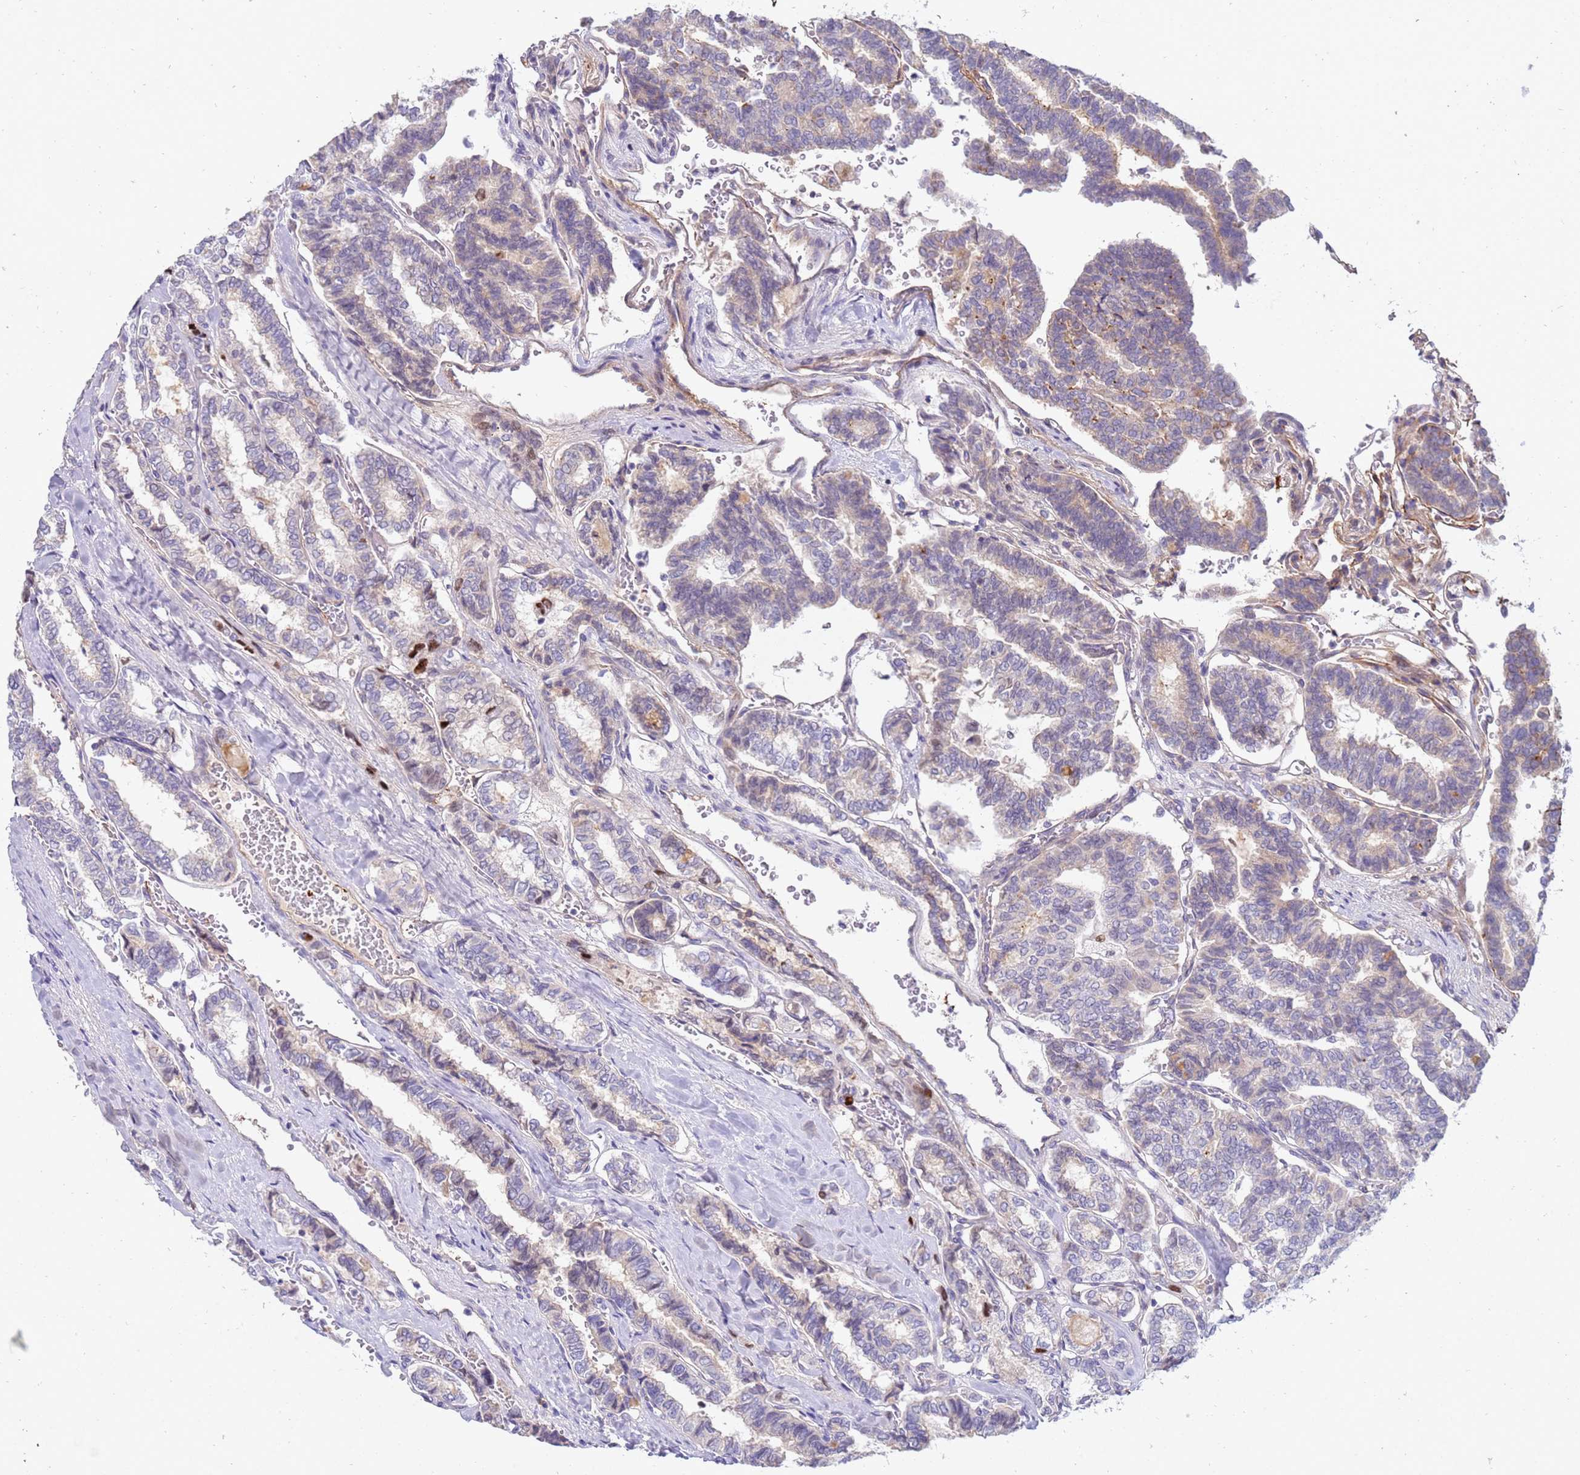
{"staining": {"intensity": "negative", "quantity": "none", "location": "none"}, "tissue": "thyroid cancer", "cell_type": "Tumor cells", "image_type": "cancer", "snomed": [{"axis": "morphology", "description": "Papillary adenocarcinoma, NOS"}, {"axis": "topography", "description": "Thyroid gland"}], "caption": "An IHC micrograph of thyroid papillary adenocarcinoma is shown. There is no staining in tumor cells of thyroid papillary adenocarcinoma. (DAB (3,3'-diaminobenzidine) immunohistochemistry with hematoxylin counter stain).", "gene": "STK25", "patient": {"sex": "female", "age": 35}}